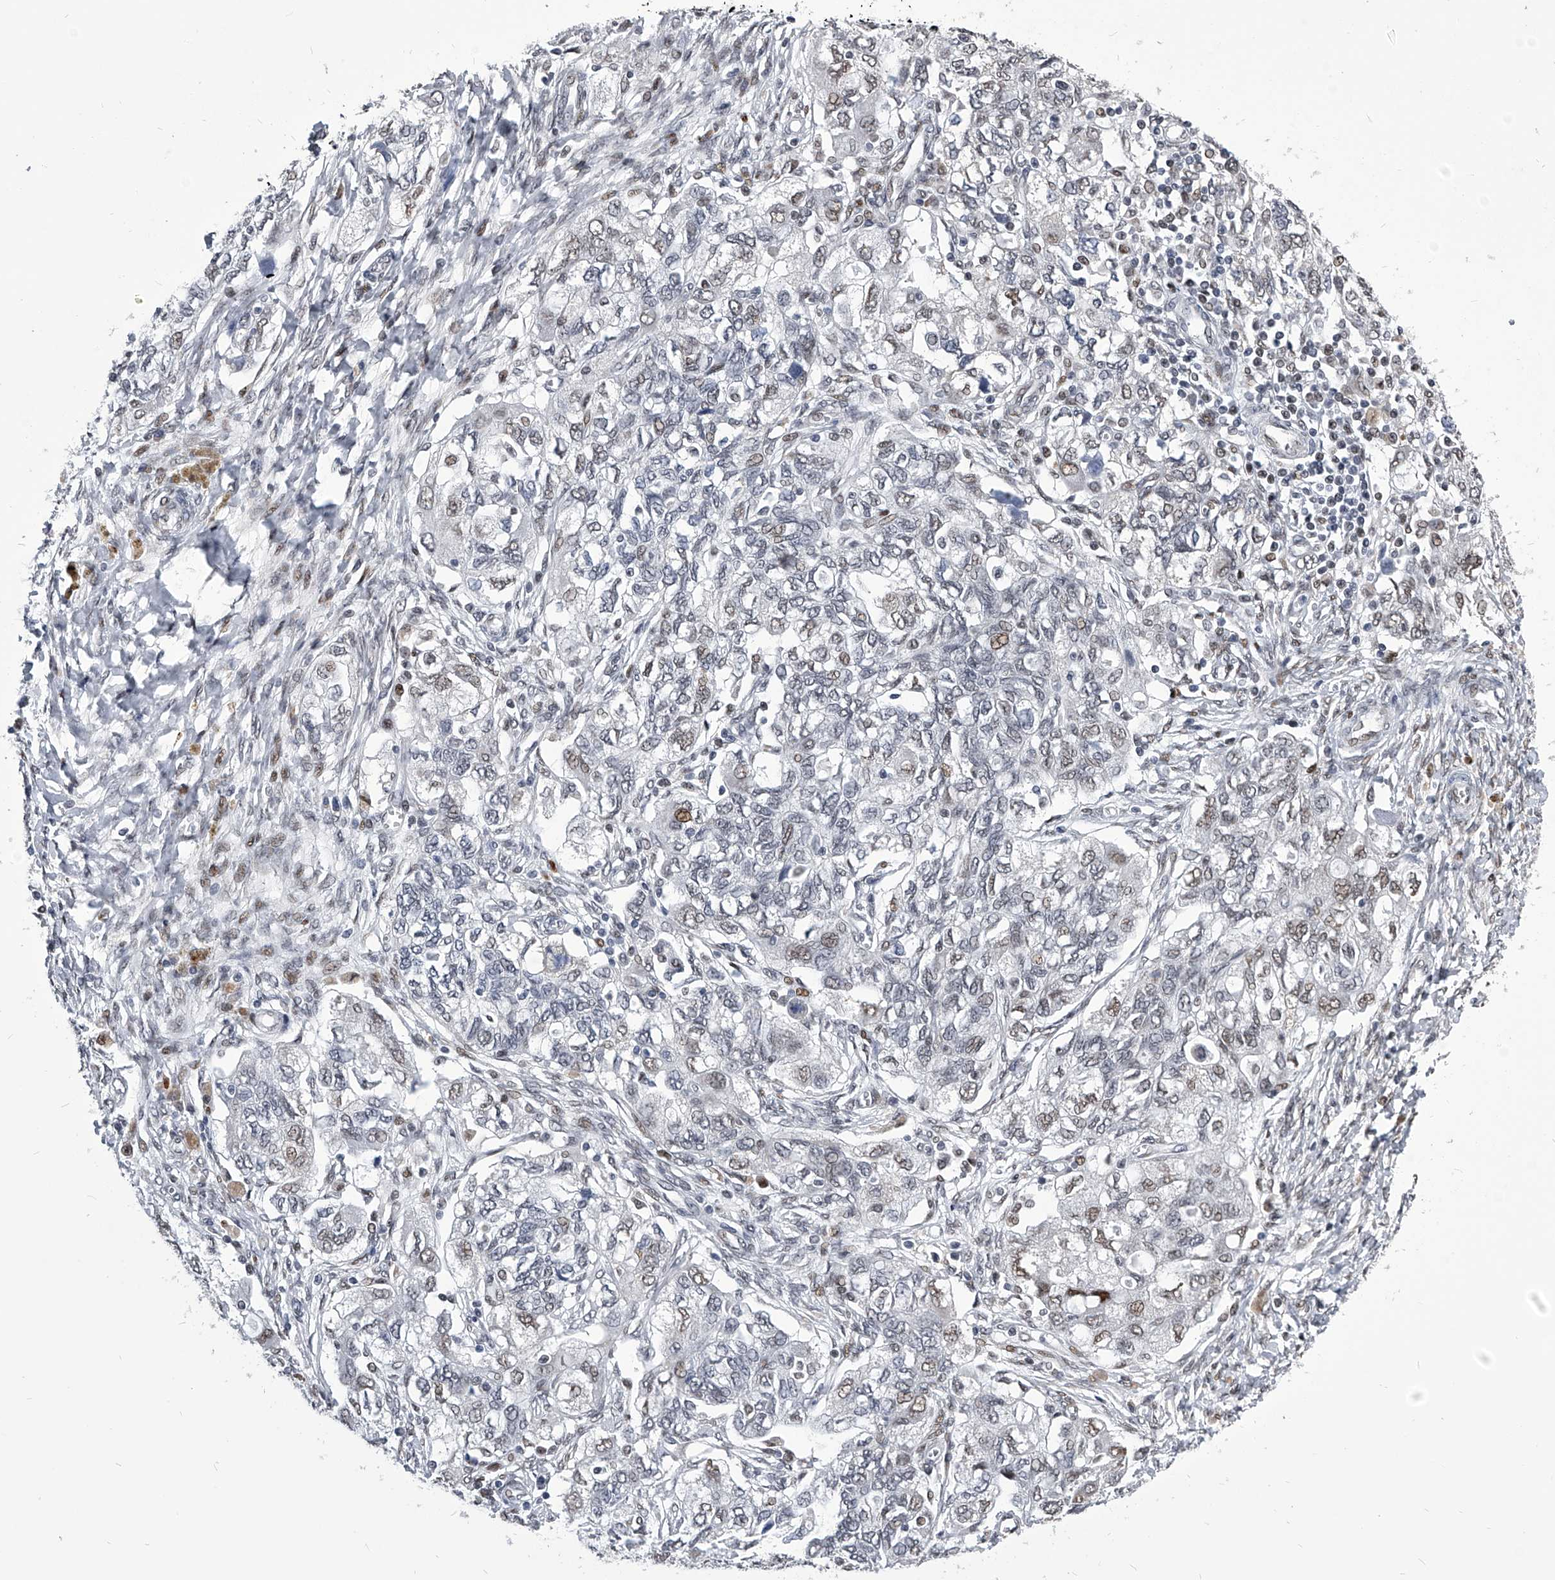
{"staining": {"intensity": "weak", "quantity": "25%-75%", "location": "nuclear"}, "tissue": "ovarian cancer", "cell_type": "Tumor cells", "image_type": "cancer", "snomed": [{"axis": "morphology", "description": "Carcinoma, NOS"}, {"axis": "morphology", "description": "Cystadenocarcinoma, serous, NOS"}, {"axis": "topography", "description": "Ovary"}], "caption": "The histopathology image shows a brown stain indicating the presence of a protein in the nuclear of tumor cells in ovarian carcinoma.", "gene": "CMTR1", "patient": {"sex": "female", "age": 69}}